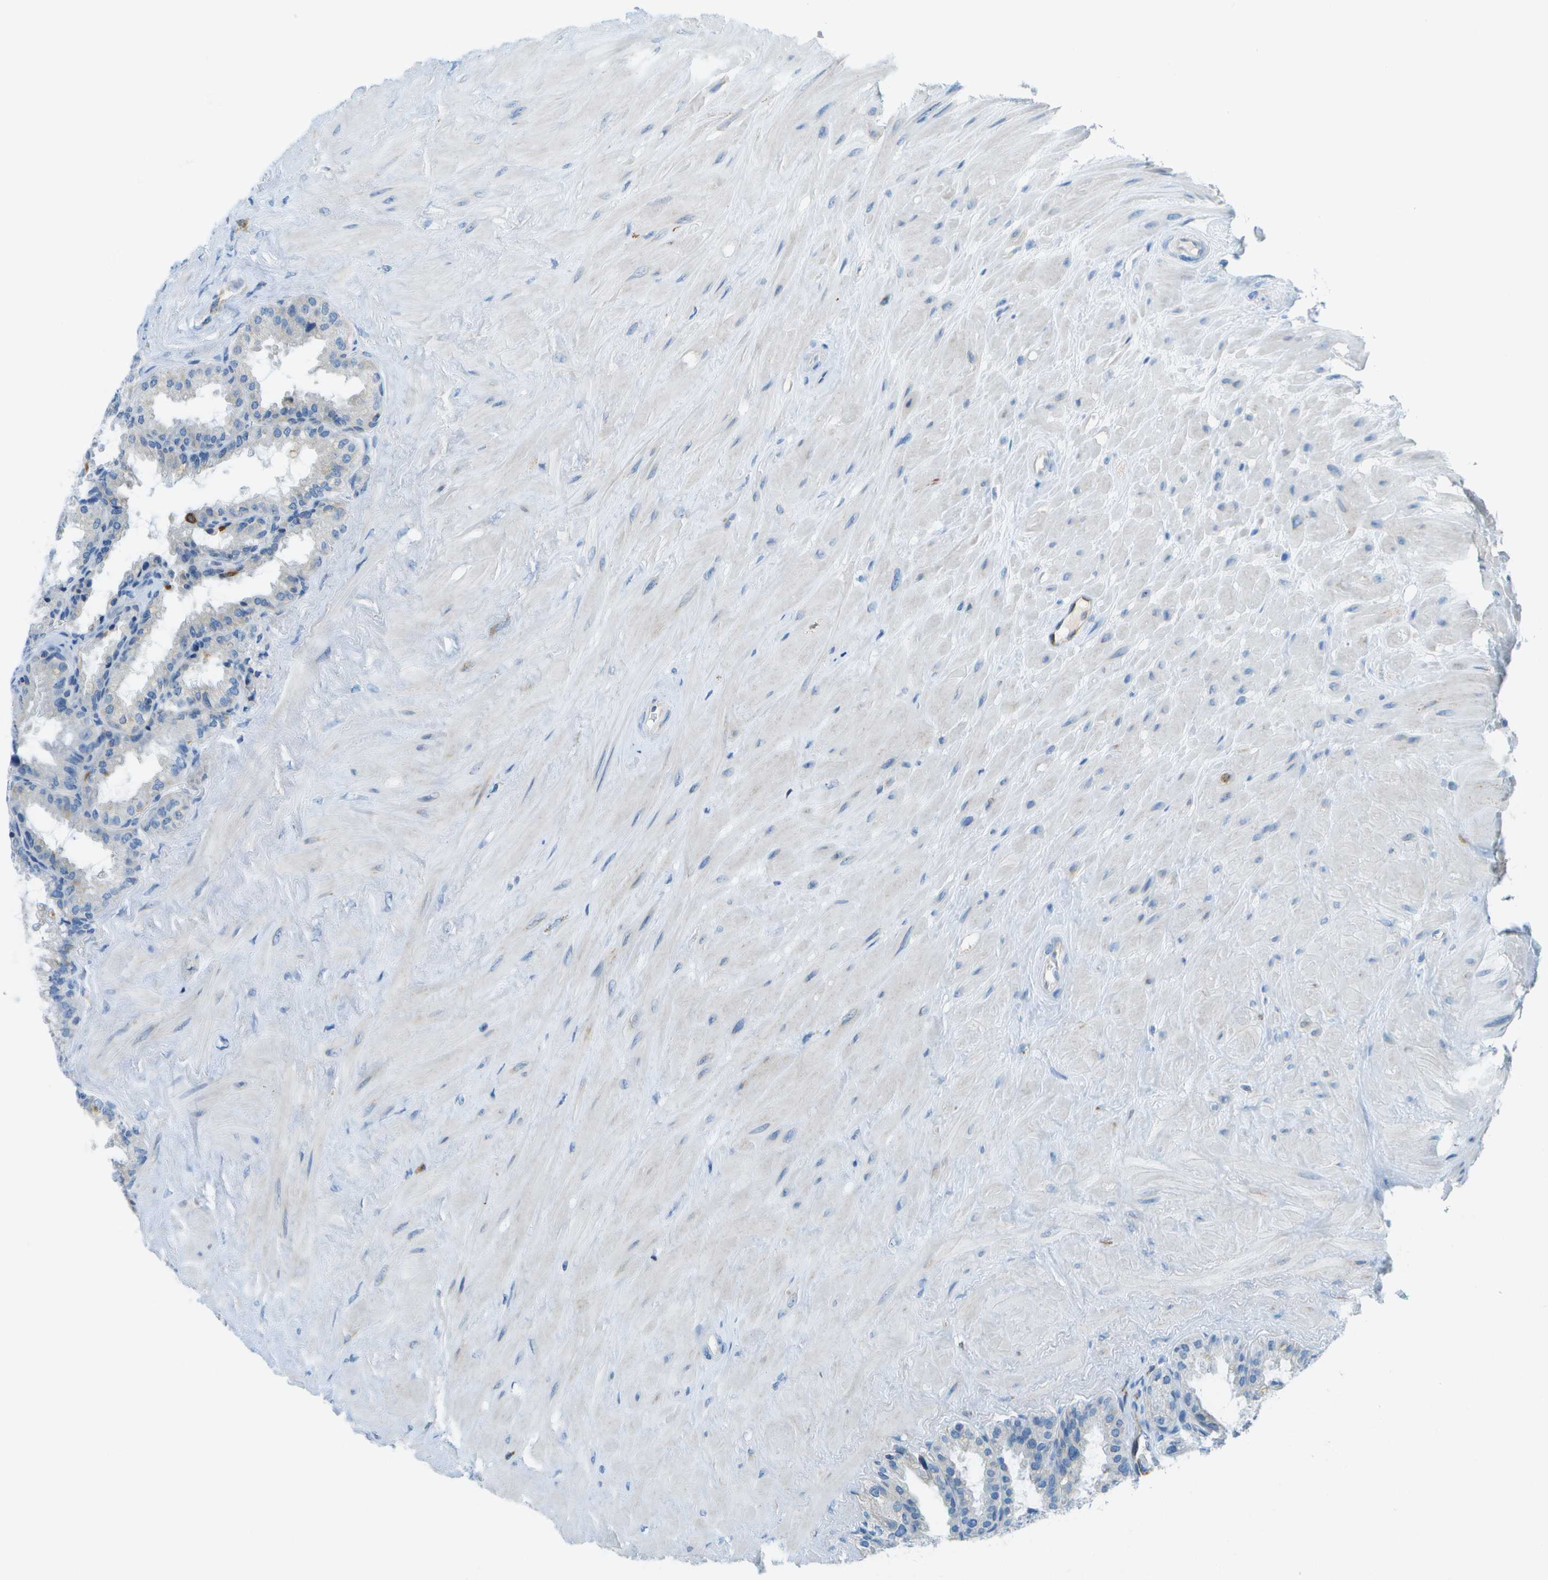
{"staining": {"intensity": "weak", "quantity": "<25%", "location": "cytoplasmic/membranous"}, "tissue": "seminal vesicle", "cell_type": "Glandular cells", "image_type": "normal", "snomed": [{"axis": "morphology", "description": "Normal tissue, NOS"}, {"axis": "topography", "description": "Seminal veicle"}], "caption": "Glandular cells are negative for brown protein staining in benign seminal vesicle. (DAB immunohistochemistry (IHC) visualized using brightfield microscopy, high magnification).", "gene": "PTGIS", "patient": {"sex": "male", "age": 46}}